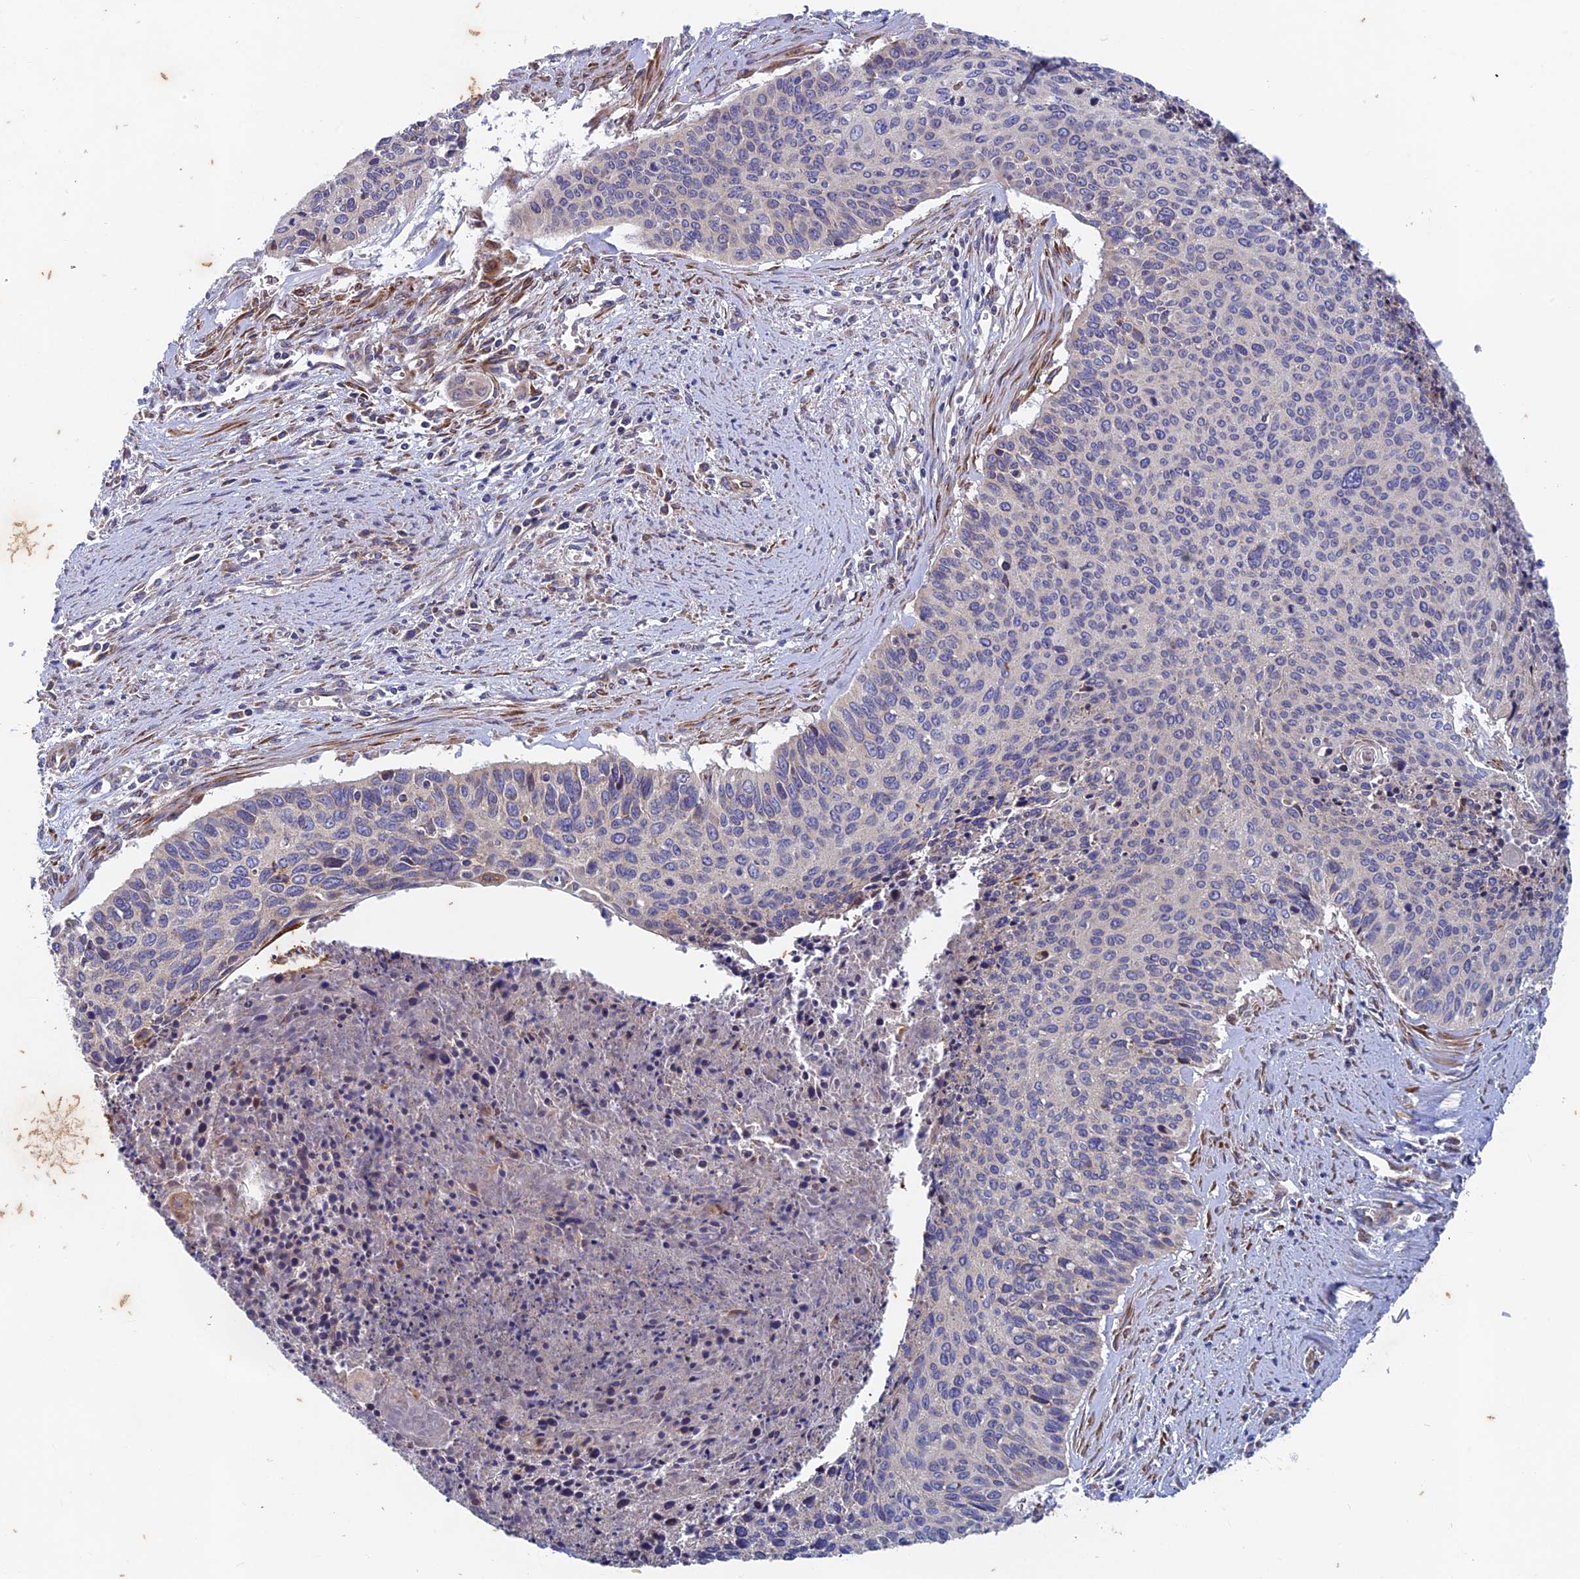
{"staining": {"intensity": "moderate", "quantity": "<25%", "location": "cytoplasmic/membranous"}, "tissue": "cervical cancer", "cell_type": "Tumor cells", "image_type": "cancer", "snomed": [{"axis": "morphology", "description": "Squamous cell carcinoma, NOS"}, {"axis": "topography", "description": "Cervix"}], "caption": "IHC of human squamous cell carcinoma (cervical) demonstrates low levels of moderate cytoplasmic/membranous positivity in about <25% of tumor cells.", "gene": "AP4S1", "patient": {"sex": "female", "age": 55}}